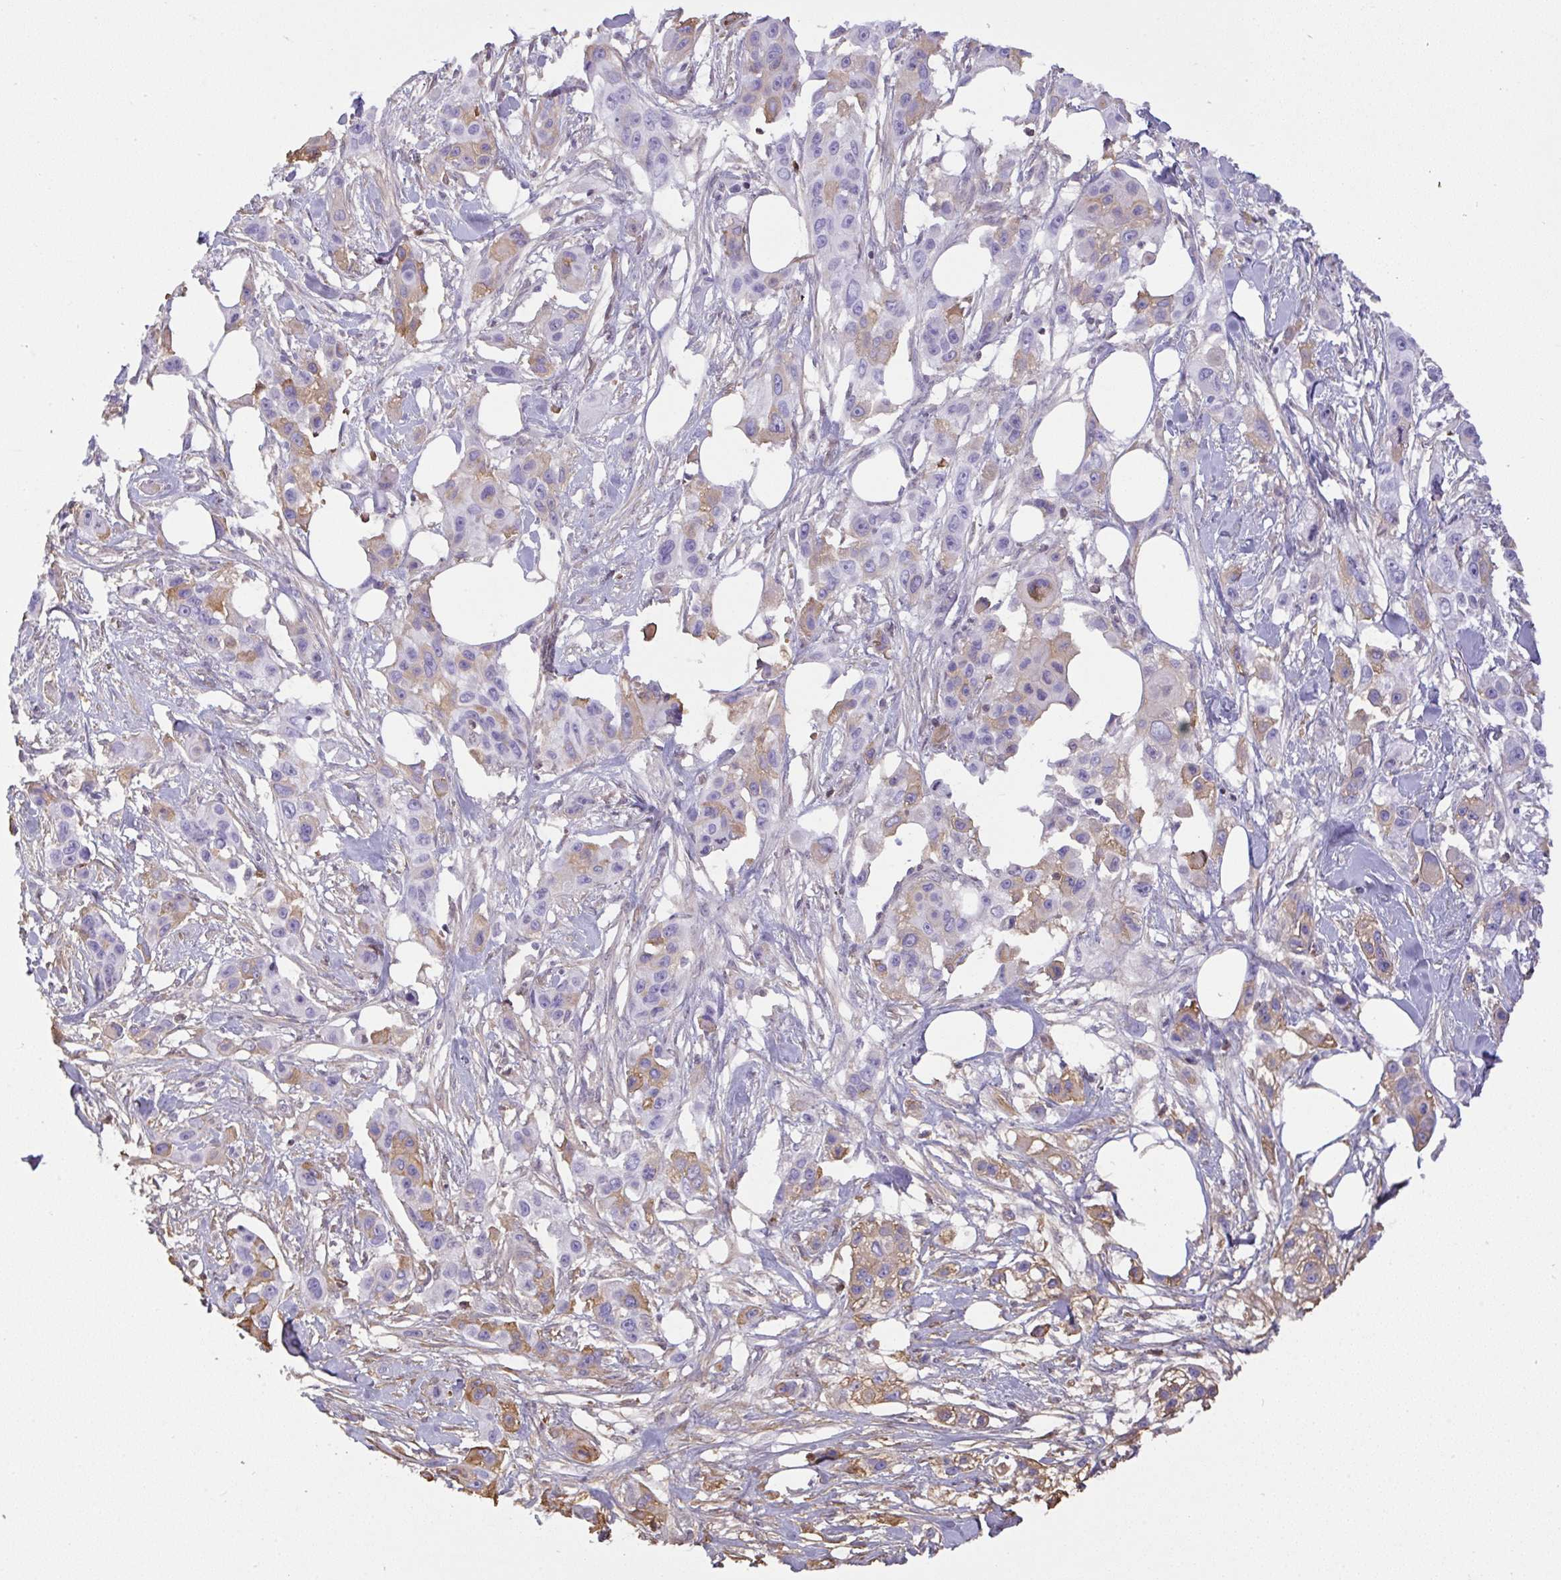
{"staining": {"intensity": "moderate", "quantity": "<25%", "location": "cytoplasmic/membranous"}, "tissue": "skin cancer", "cell_type": "Tumor cells", "image_type": "cancer", "snomed": [{"axis": "morphology", "description": "Squamous cell carcinoma, NOS"}, {"axis": "topography", "description": "Skin"}], "caption": "Immunohistochemistry of human skin cancer demonstrates low levels of moderate cytoplasmic/membranous positivity in about <25% of tumor cells.", "gene": "SMYD5", "patient": {"sex": "male", "age": 63}}